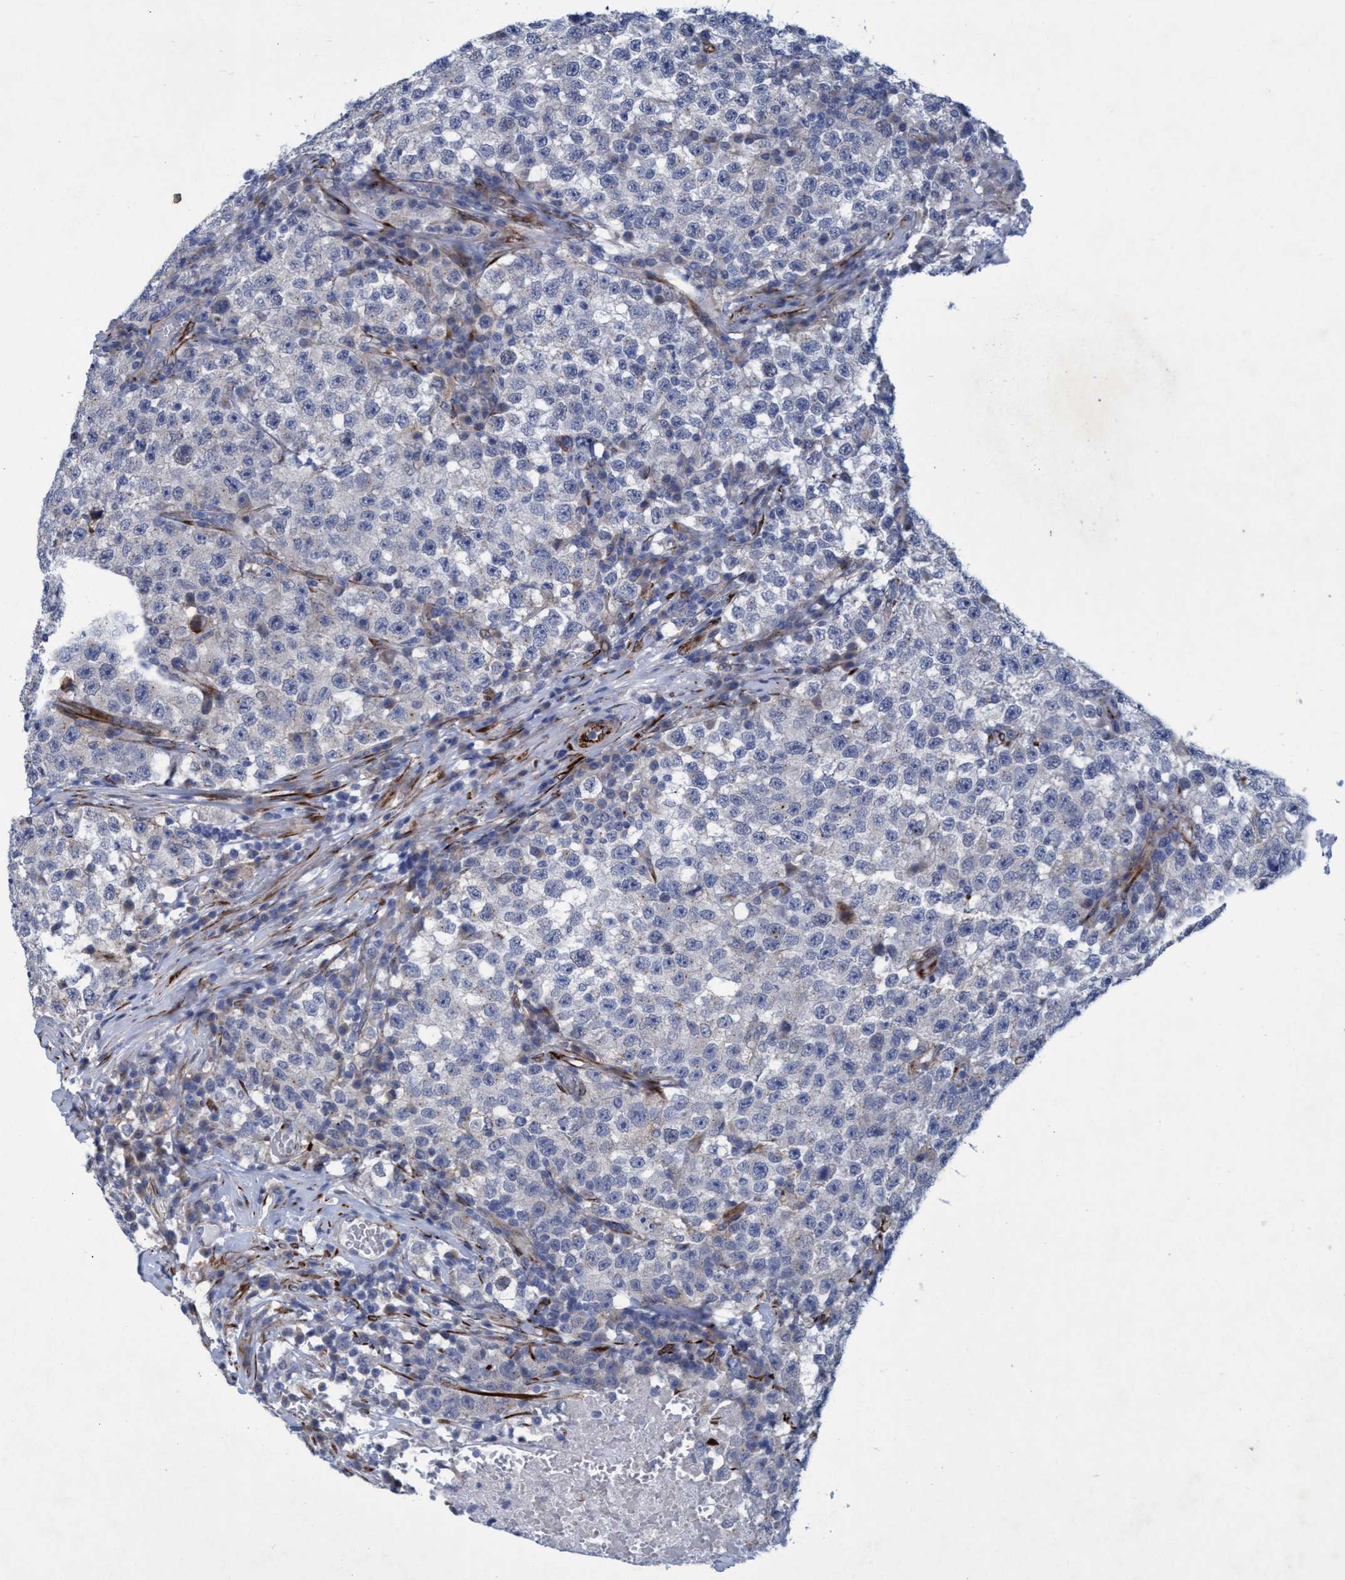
{"staining": {"intensity": "negative", "quantity": "none", "location": "none"}, "tissue": "testis cancer", "cell_type": "Tumor cells", "image_type": "cancer", "snomed": [{"axis": "morphology", "description": "Seminoma, NOS"}, {"axis": "topography", "description": "Testis"}], "caption": "Human testis seminoma stained for a protein using IHC exhibits no staining in tumor cells.", "gene": "SLC43A2", "patient": {"sex": "male", "age": 22}}